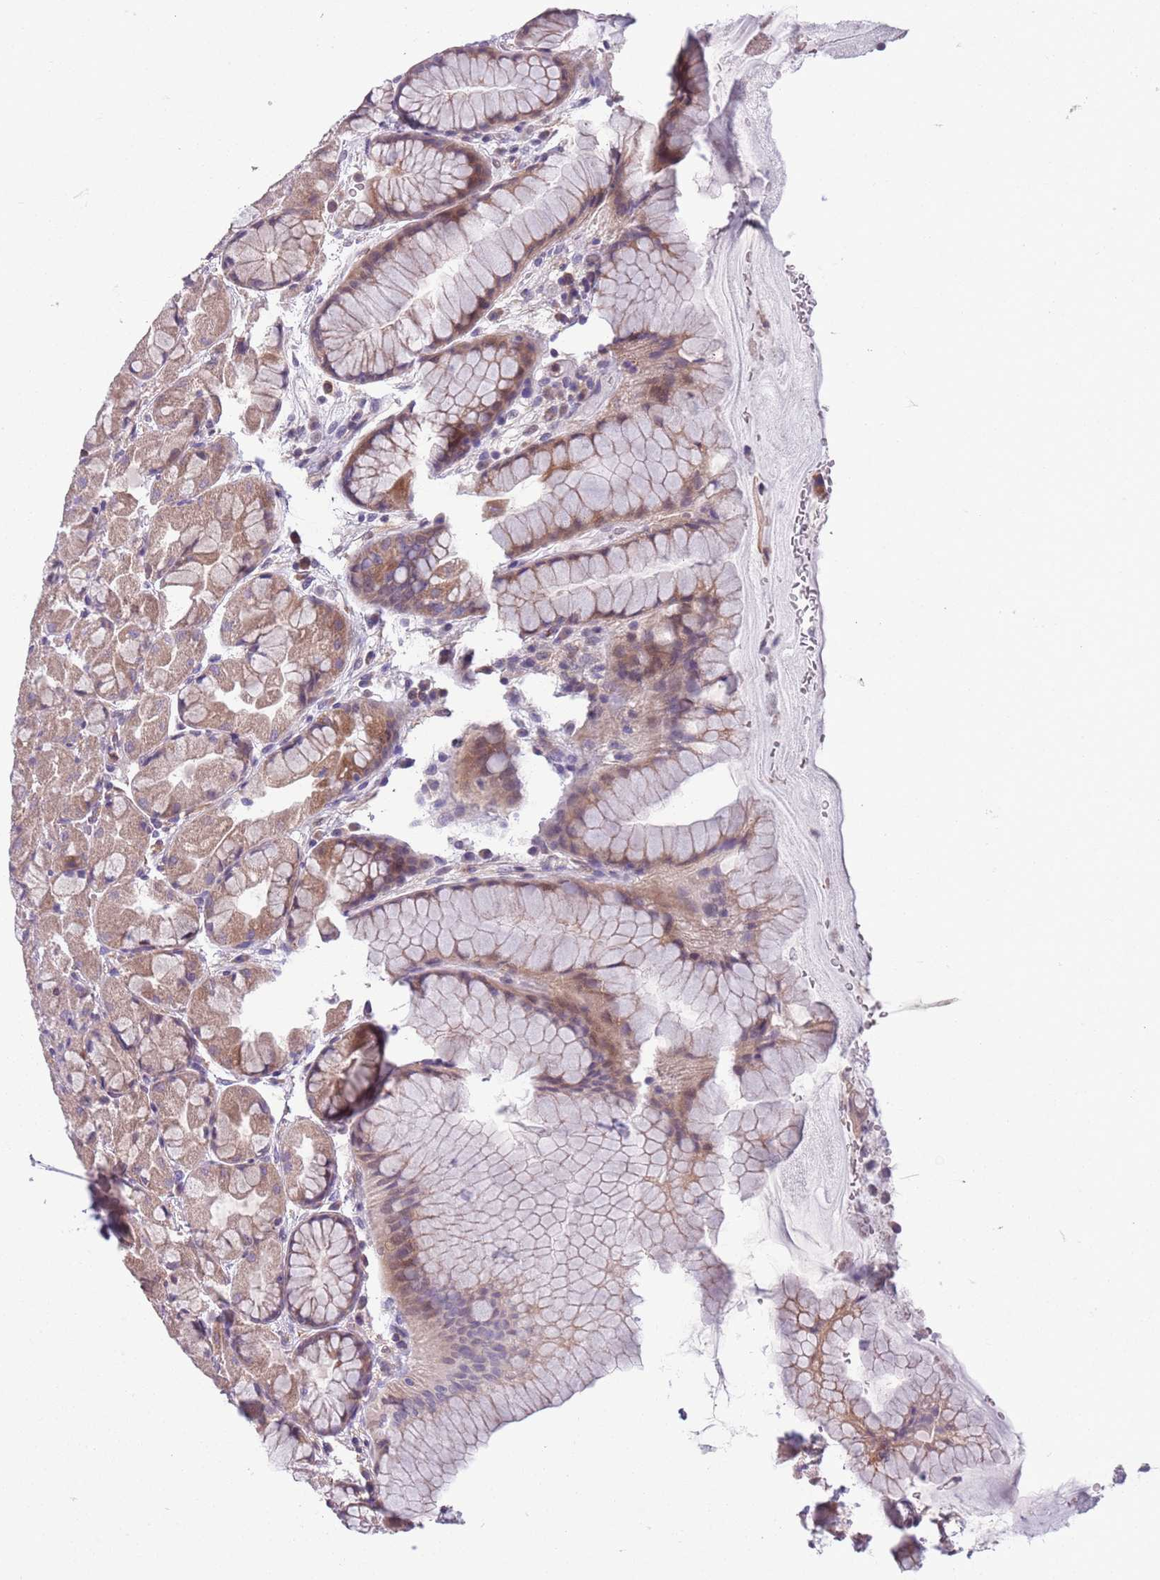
{"staining": {"intensity": "weak", "quantity": "25%-75%", "location": "cytoplasmic/membranous,nuclear"}, "tissue": "stomach", "cell_type": "Glandular cells", "image_type": "normal", "snomed": [{"axis": "morphology", "description": "Normal tissue, NOS"}, {"axis": "topography", "description": "Stomach"}], "caption": "A high-resolution photomicrograph shows IHC staining of unremarkable stomach, which reveals weak cytoplasmic/membranous,nuclear expression in about 25%-75% of glandular cells.", "gene": "JAML", "patient": {"sex": "male", "age": 57}}